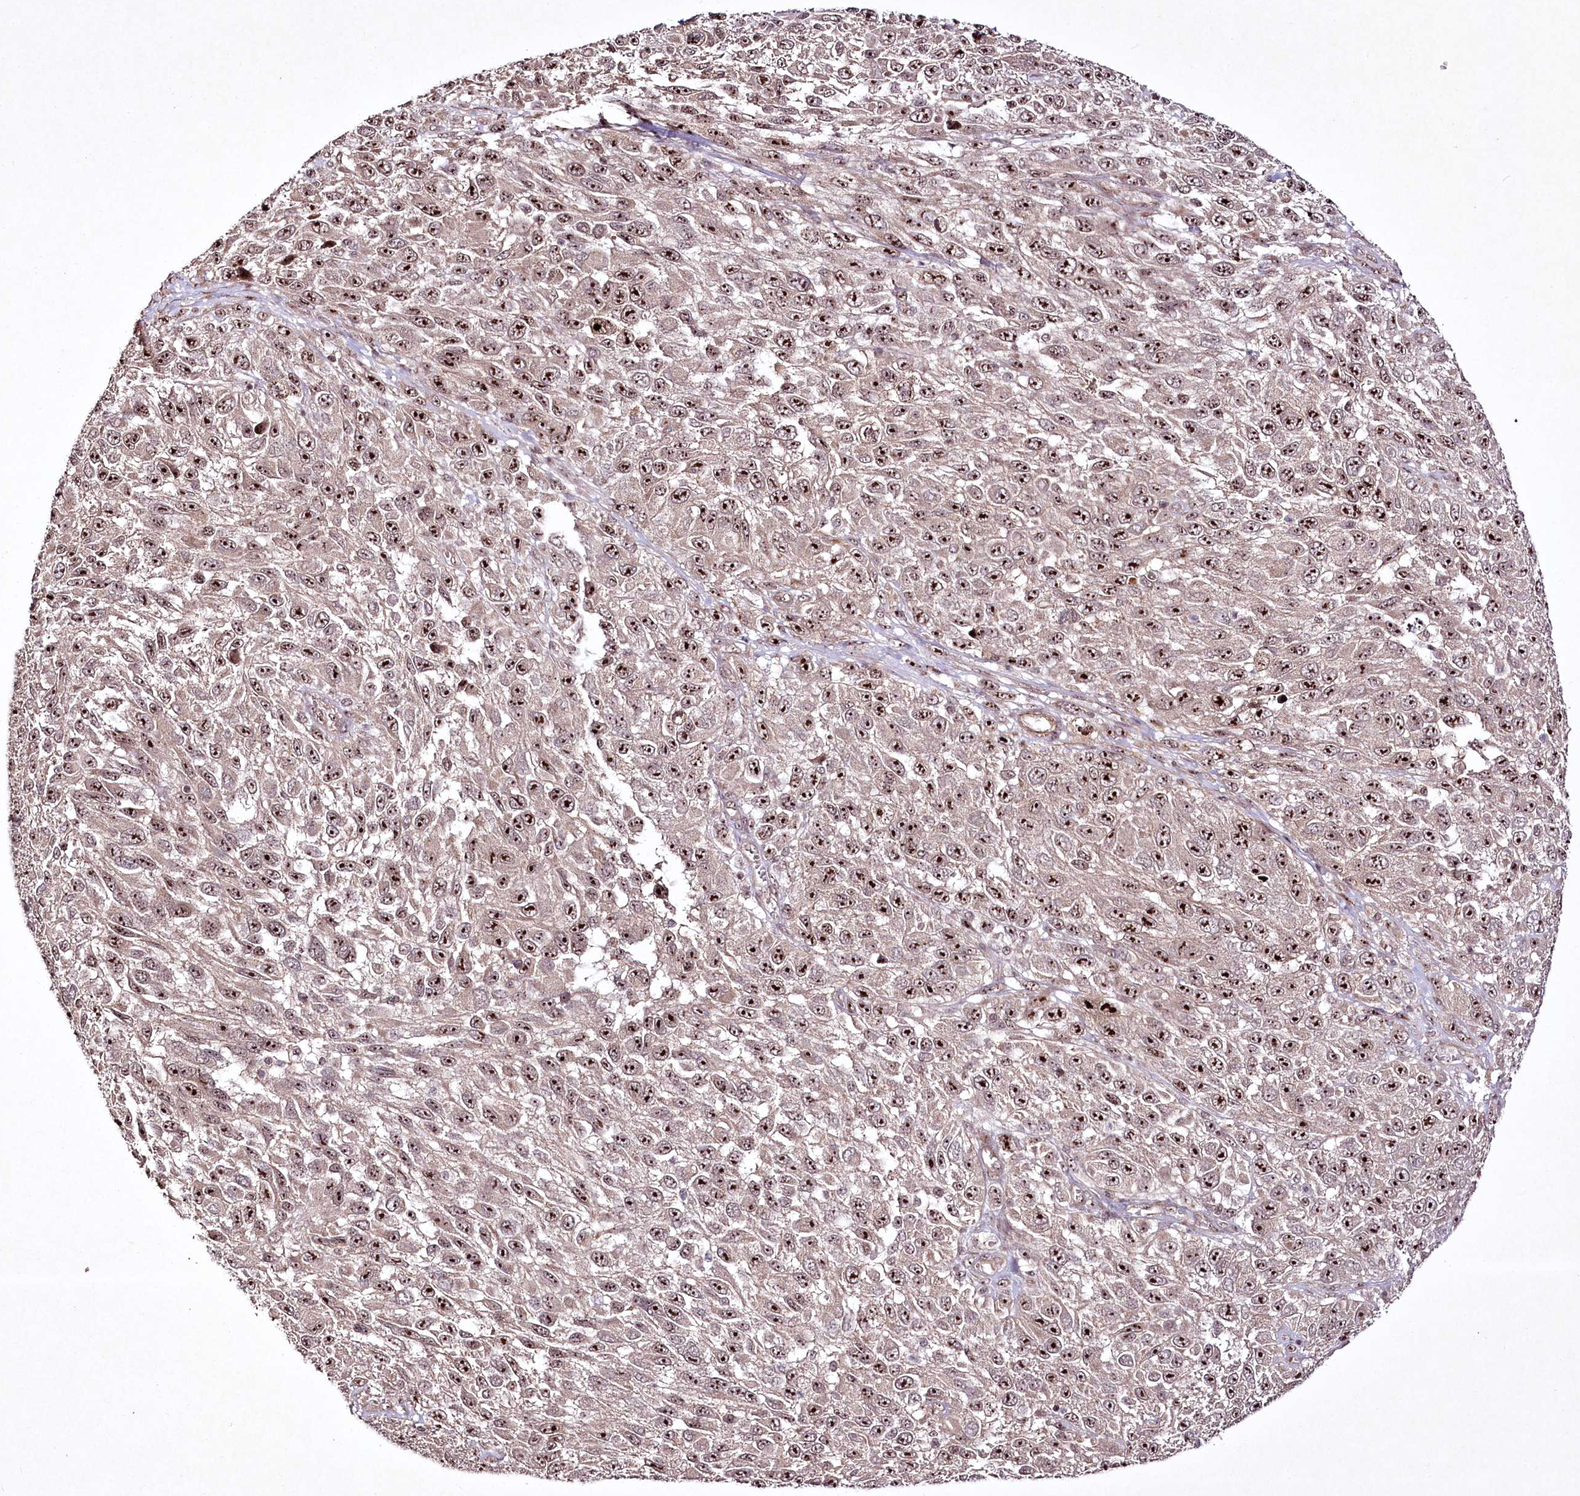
{"staining": {"intensity": "moderate", "quantity": ">75%", "location": "nuclear"}, "tissue": "melanoma", "cell_type": "Tumor cells", "image_type": "cancer", "snomed": [{"axis": "morphology", "description": "Normal tissue, NOS"}, {"axis": "morphology", "description": "Malignant melanoma, NOS"}, {"axis": "topography", "description": "Skin"}], "caption": "Tumor cells display medium levels of moderate nuclear positivity in approximately >75% of cells in human melanoma.", "gene": "CCDC59", "patient": {"sex": "female", "age": 96}}